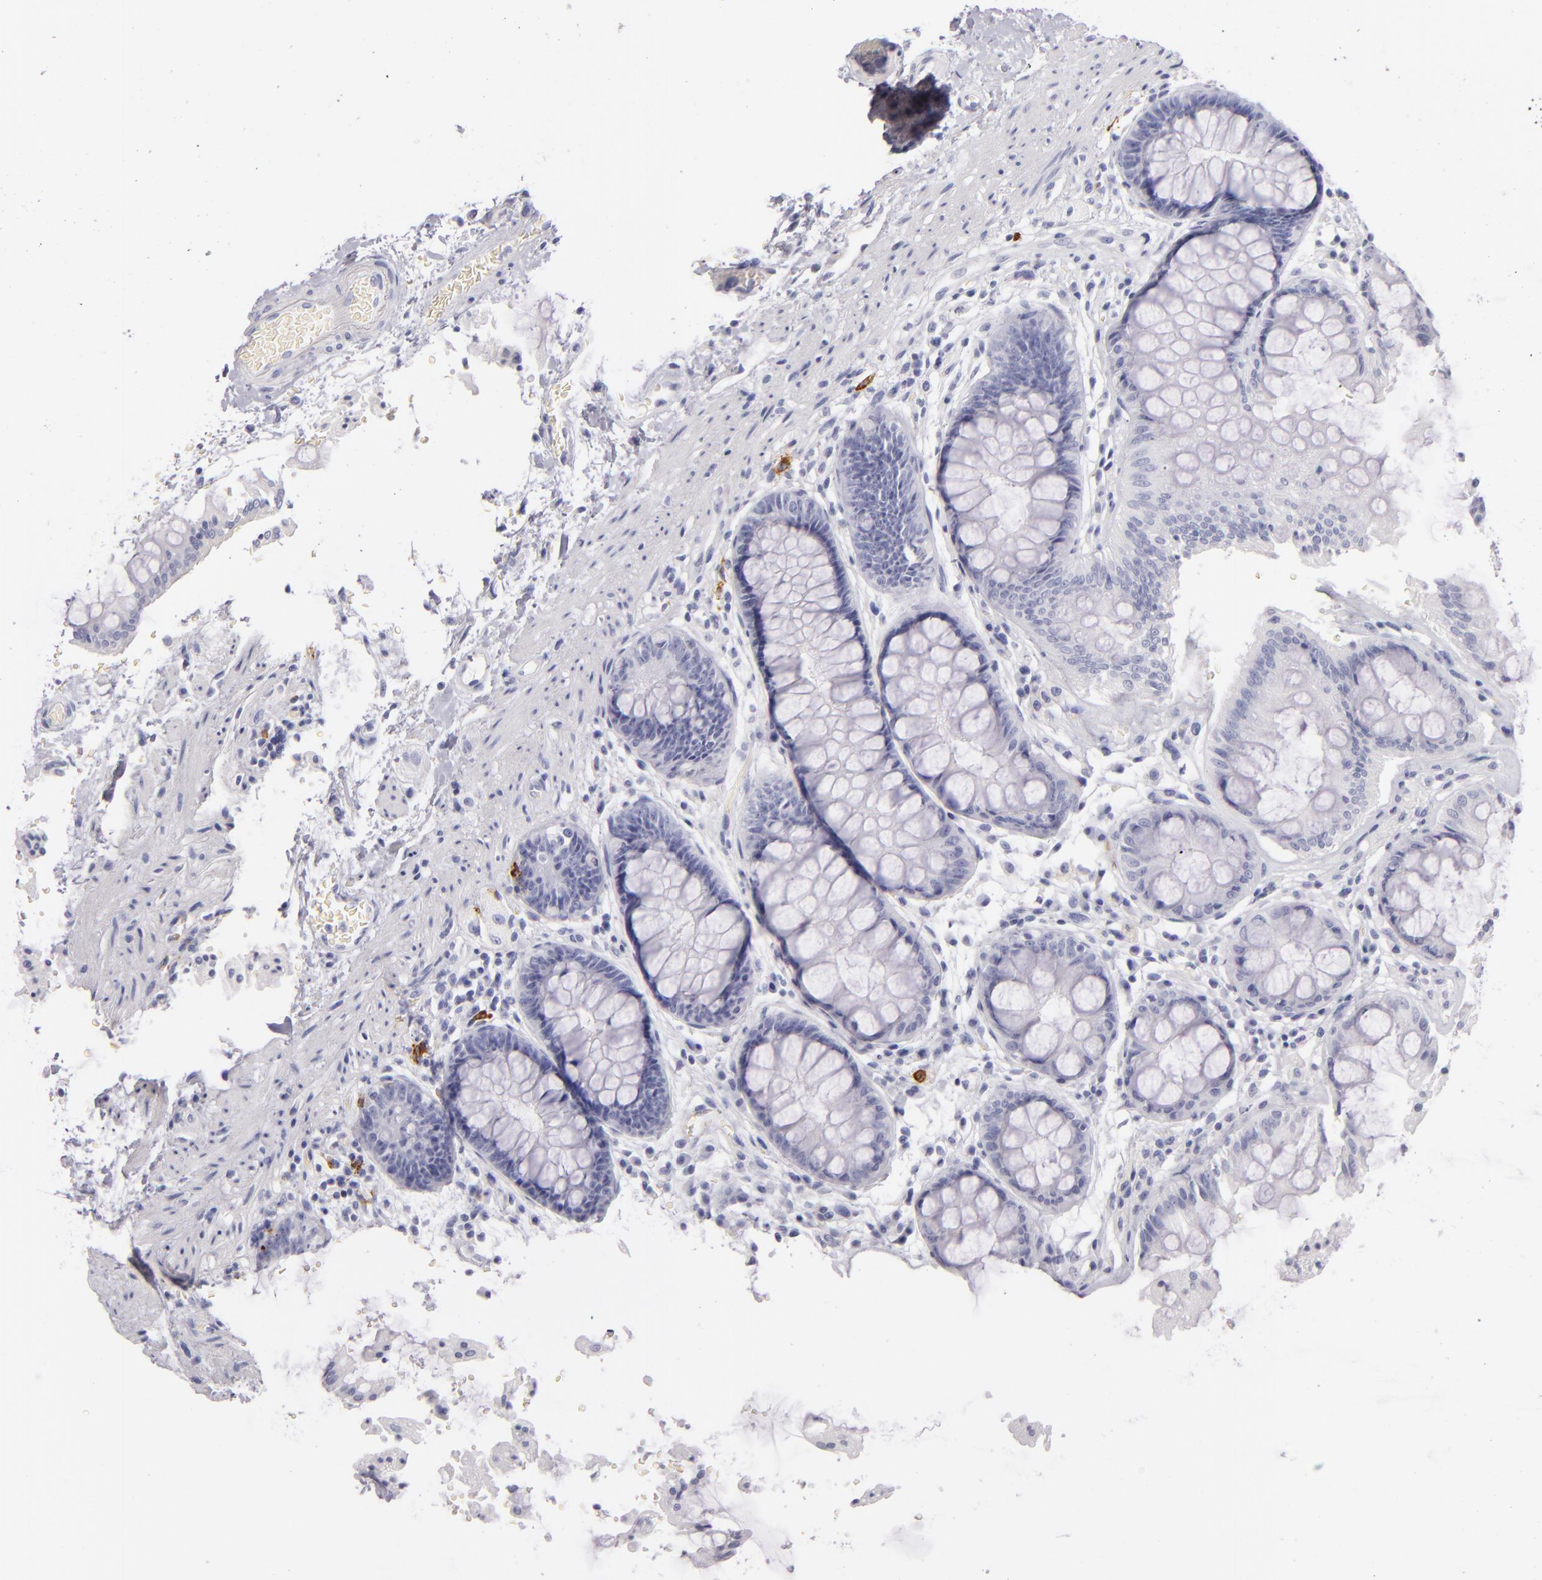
{"staining": {"intensity": "negative", "quantity": "none", "location": "none"}, "tissue": "rectum", "cell_type": "Glandular cells", "image_type": "normal", "snomed": [{"axis": "morphology", "description": "Normal tissue, NOS"}, {"axis": "topography", "description": "Rectum"}], "caption": "Immunohistochemistry (IHC) image of benign rectum: rectum stained with DAB exhibits no significant protein positivity in glandular cells.", "gene": "CD207", "patient": {"sex": "female", "age": 46}}